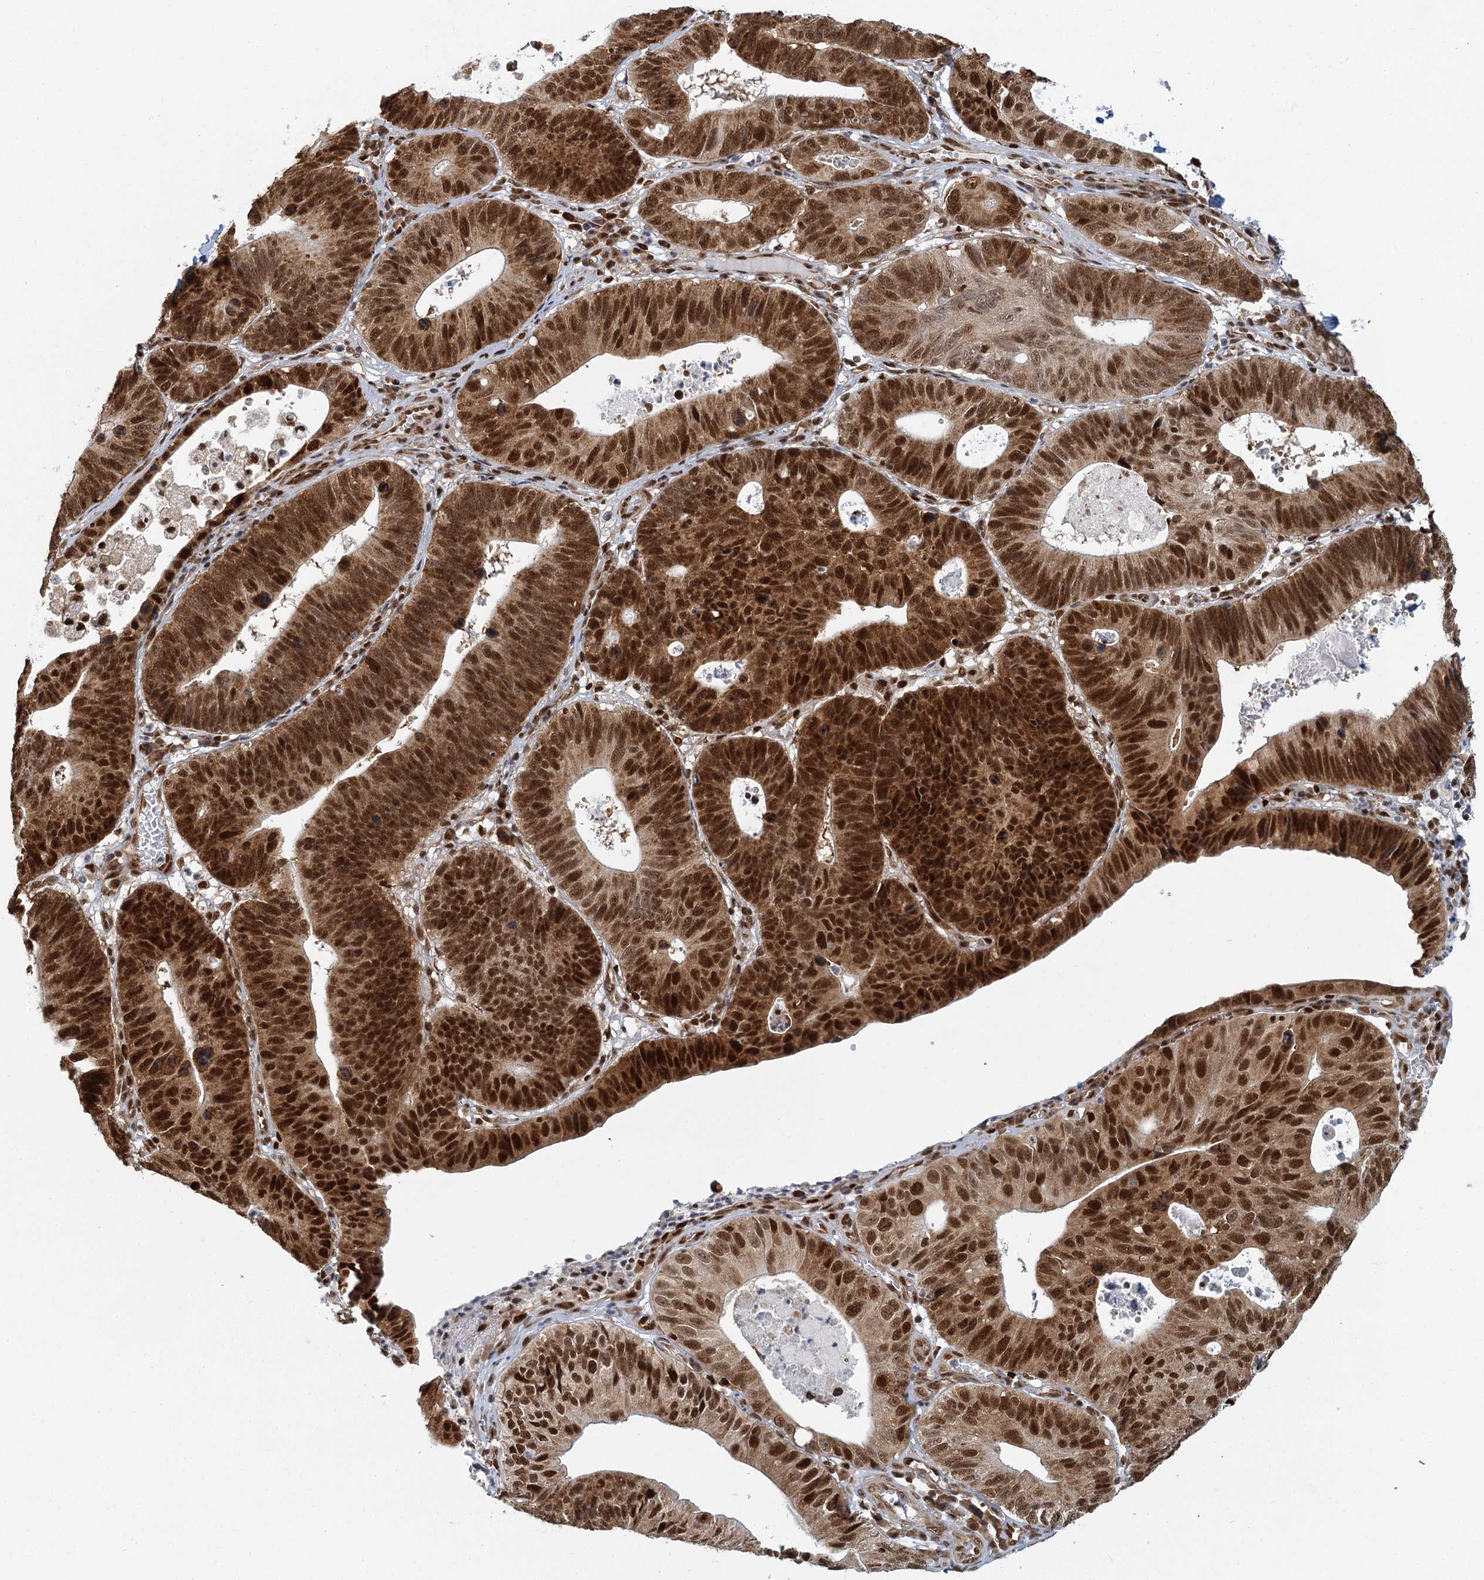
{"staining": {"intensity": "strong", "quantity": ">75%", "location": "nuclear"}, "tissue": "stomach cancer", "cell_type": "Tumor cells", "image_type": "cancer", "snomed": [{"axis": "morphology", "description": "Adenocarcinoma, NOS"}, {"axis": "topography", "description": "Stomach"}], "caption": "DAB immunohistochemical staining of human adenocarcinoma (stomach) shows strong nuclear protein staining in approximately >75% of tumor cells. The staining is performed using DAB (3,3'-diaminobenzidine) brown chromogen to label protein expression. The nuclei are counter-stained blue using hematoxylin.", "gene": "GPATCH11", "patient": {"sex": "male", "age": 59}}